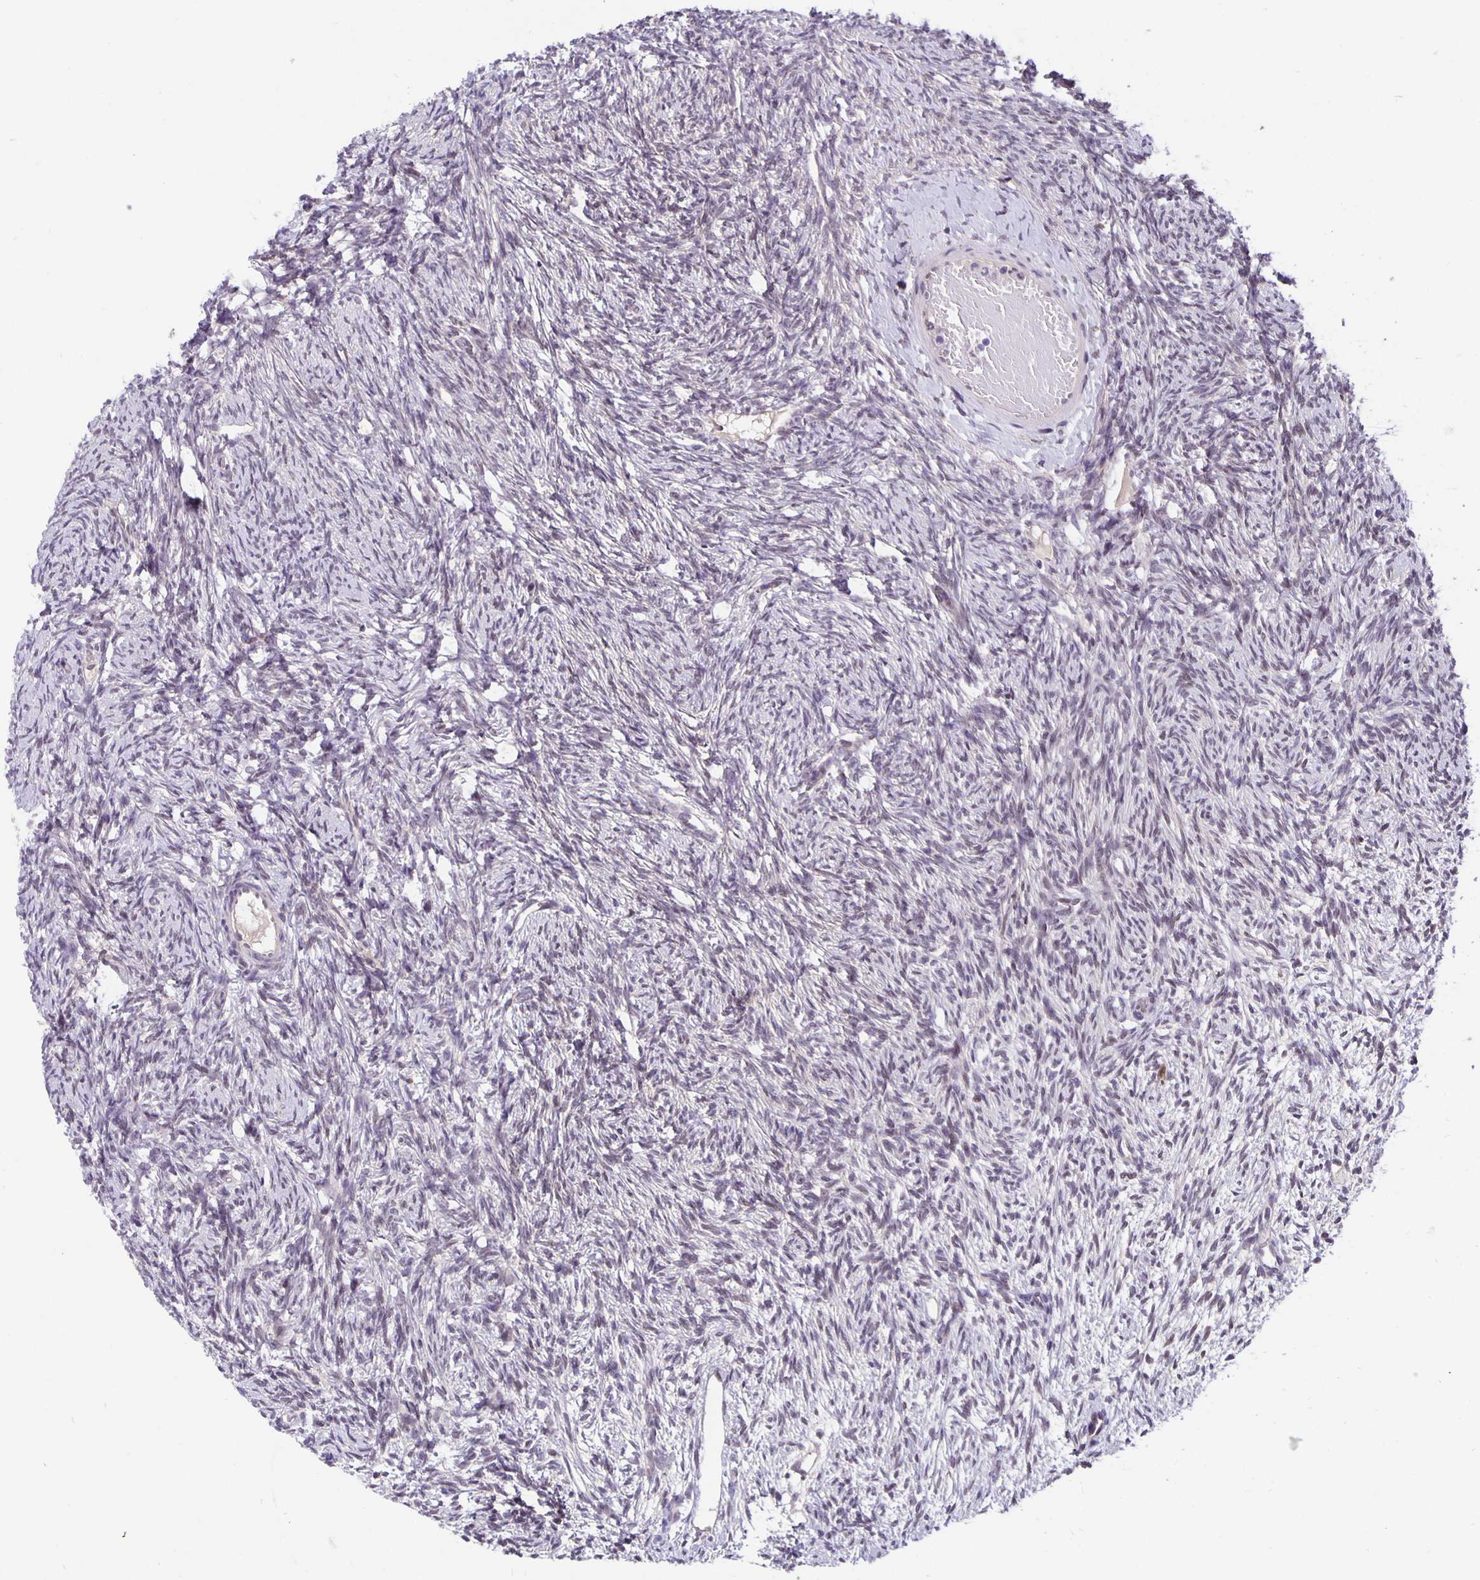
{"staining": {"intensity": "negative", "quantity": "none", "location": "none"}, "tissue": "ovary", "cell_type": "Ovarian stroma cells", "image_type": "normal", "snomed": [{"axis": "morphology", "description": "Normal tissue, NOS"}, {"axis": "topography", "description": "Ovary"}], "caption": "Ovarian stroma cells show no significant positivity in benign ovary.", "gene": "TAX1BP3", "patient": {"sex": "female", "age": 33}}